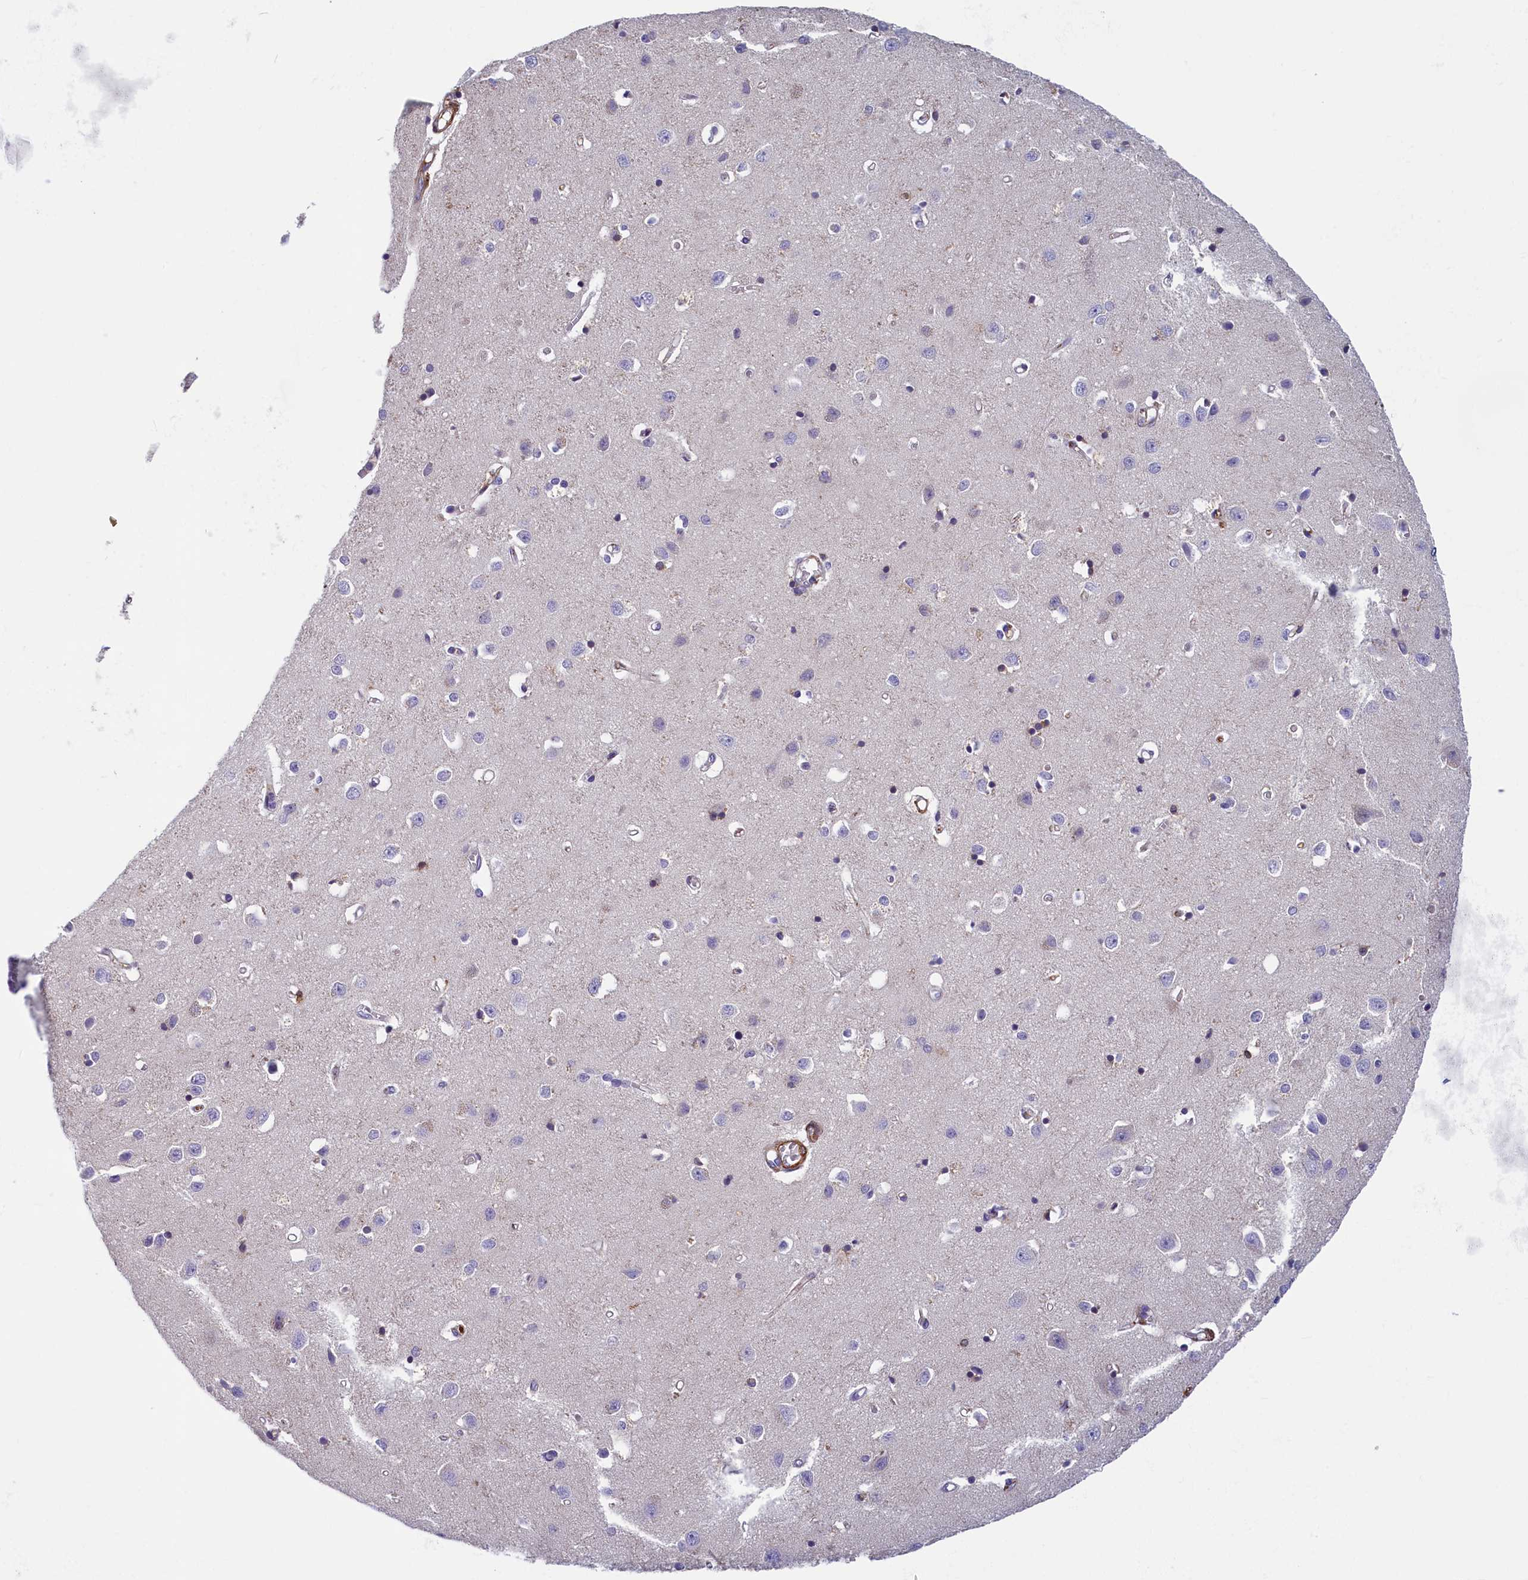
{"staining": {"intensity": "negative", "quantity": "none", "location": "none"}, "tissue": "cerebral cortex", "cell_type": "Endothelial cells", "image_type": "normal", "snomed": [{"axis": "morphology", "description": "Normal tissue, NOS"}, {"axis": "topography", "description": "Cerebral cortex"}], "caption": "Photomicrograph shows no significant protein staining in endothelial cells of normal cerebral cortex. (DAB (3,3'-diaminobenzidine) immunohistochemistry (IHC), high magnification).", "gene": "BCL2L13", "patient": {"sex": "female", "age": 64}}